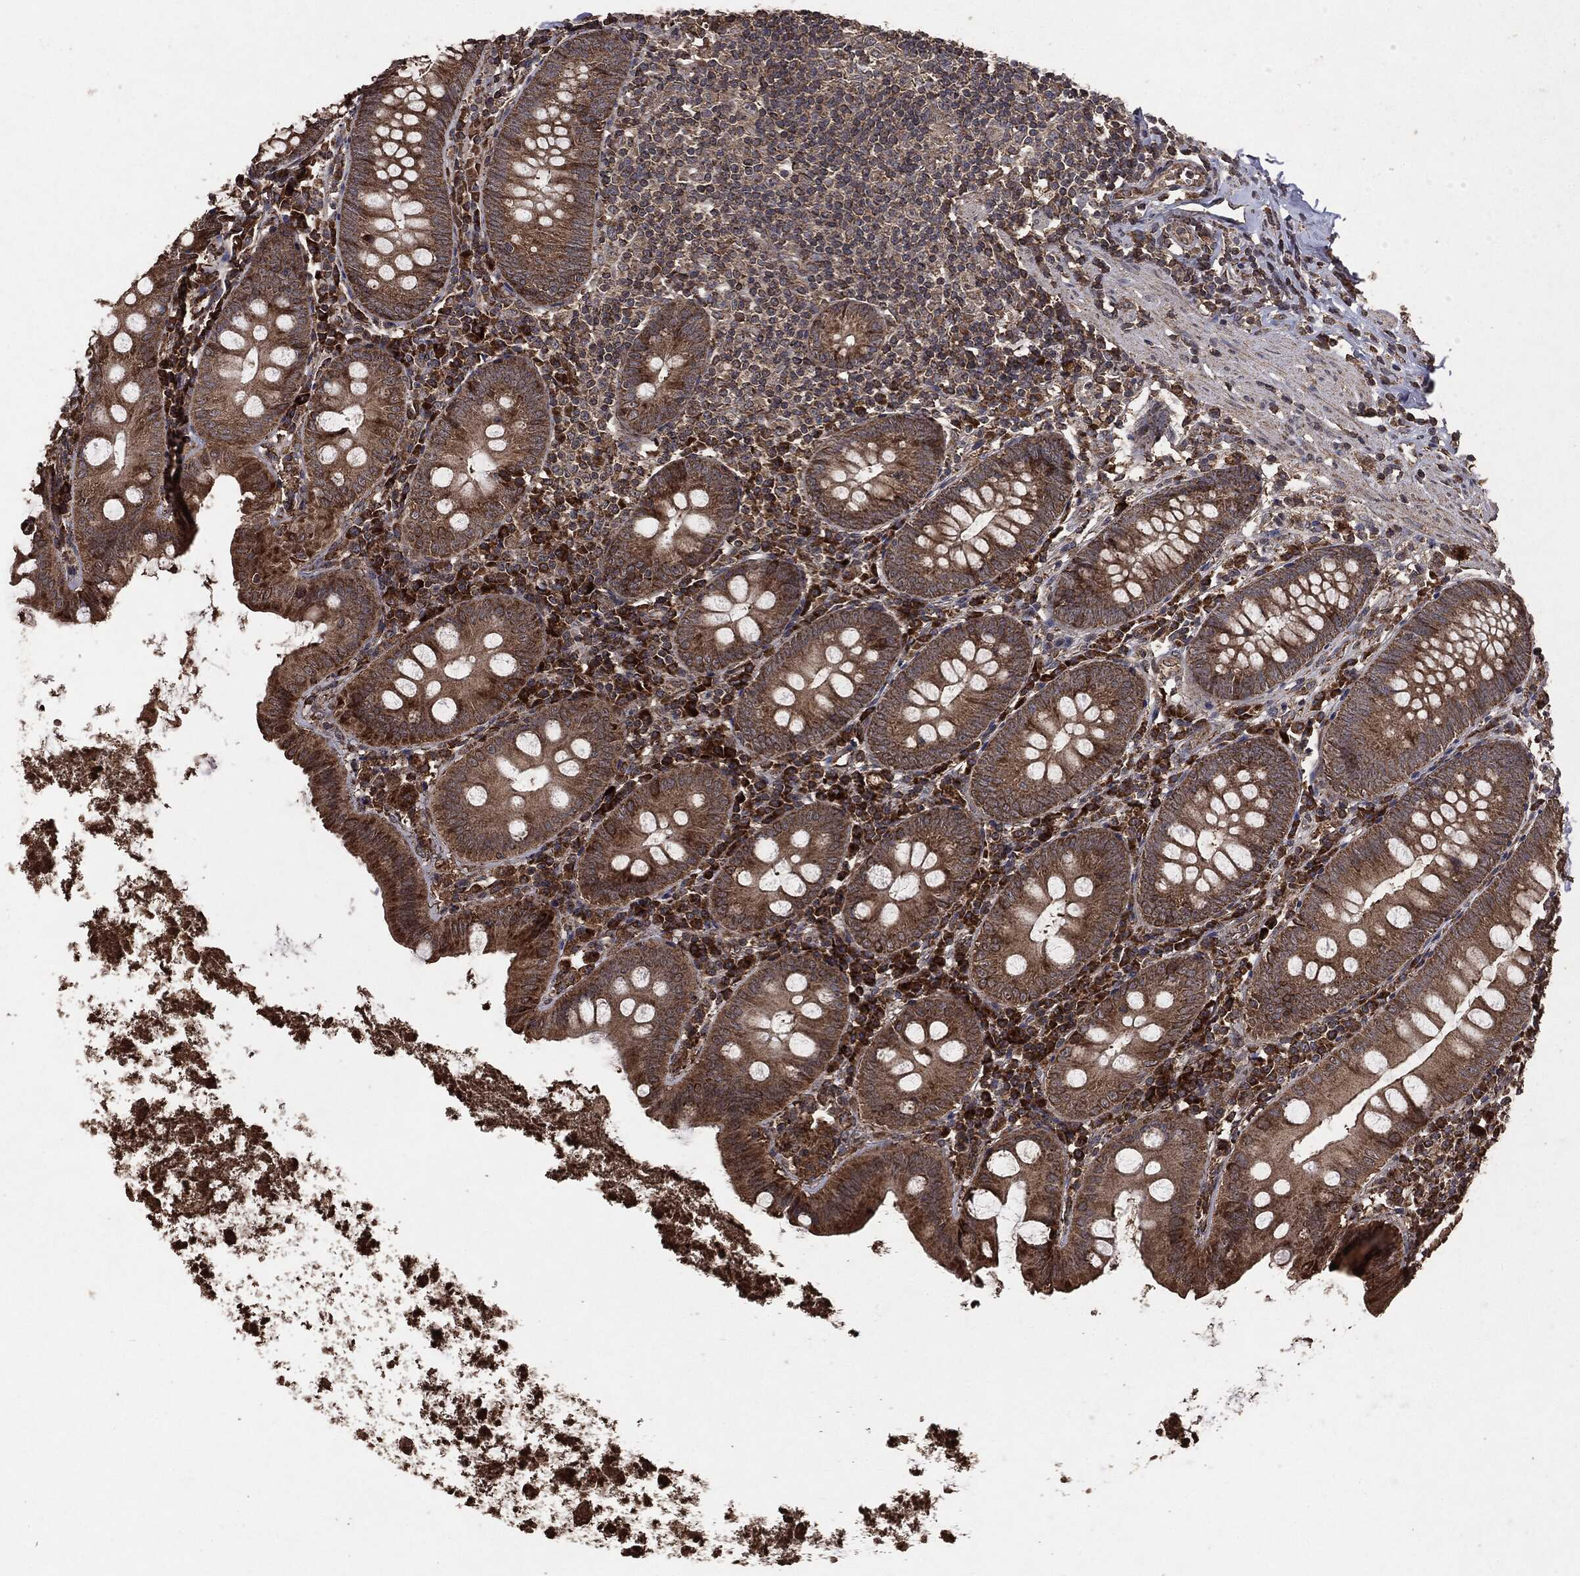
{"staining": {"intensity": "moderate", "quantity": ">75%", "location": "cytoplasmic/membranous"}, "tissue": "appendix", "cell_type": "Glandular cells", "image_type": "normal", "snomed": [{"axis": "morphology", "description": "Normal tissue, NOS"}, {"axis": "topography", "description": "Appendix"}], "caption": "Immunohistochemistry of benign human appendix reveals medium levels of moderate cytoplasmic/membranous staining in about >75% of glandular cells. Nuclei are stained in blue.", "gene": "MTOR", "patient": {"sex": "female", "age": 82}}